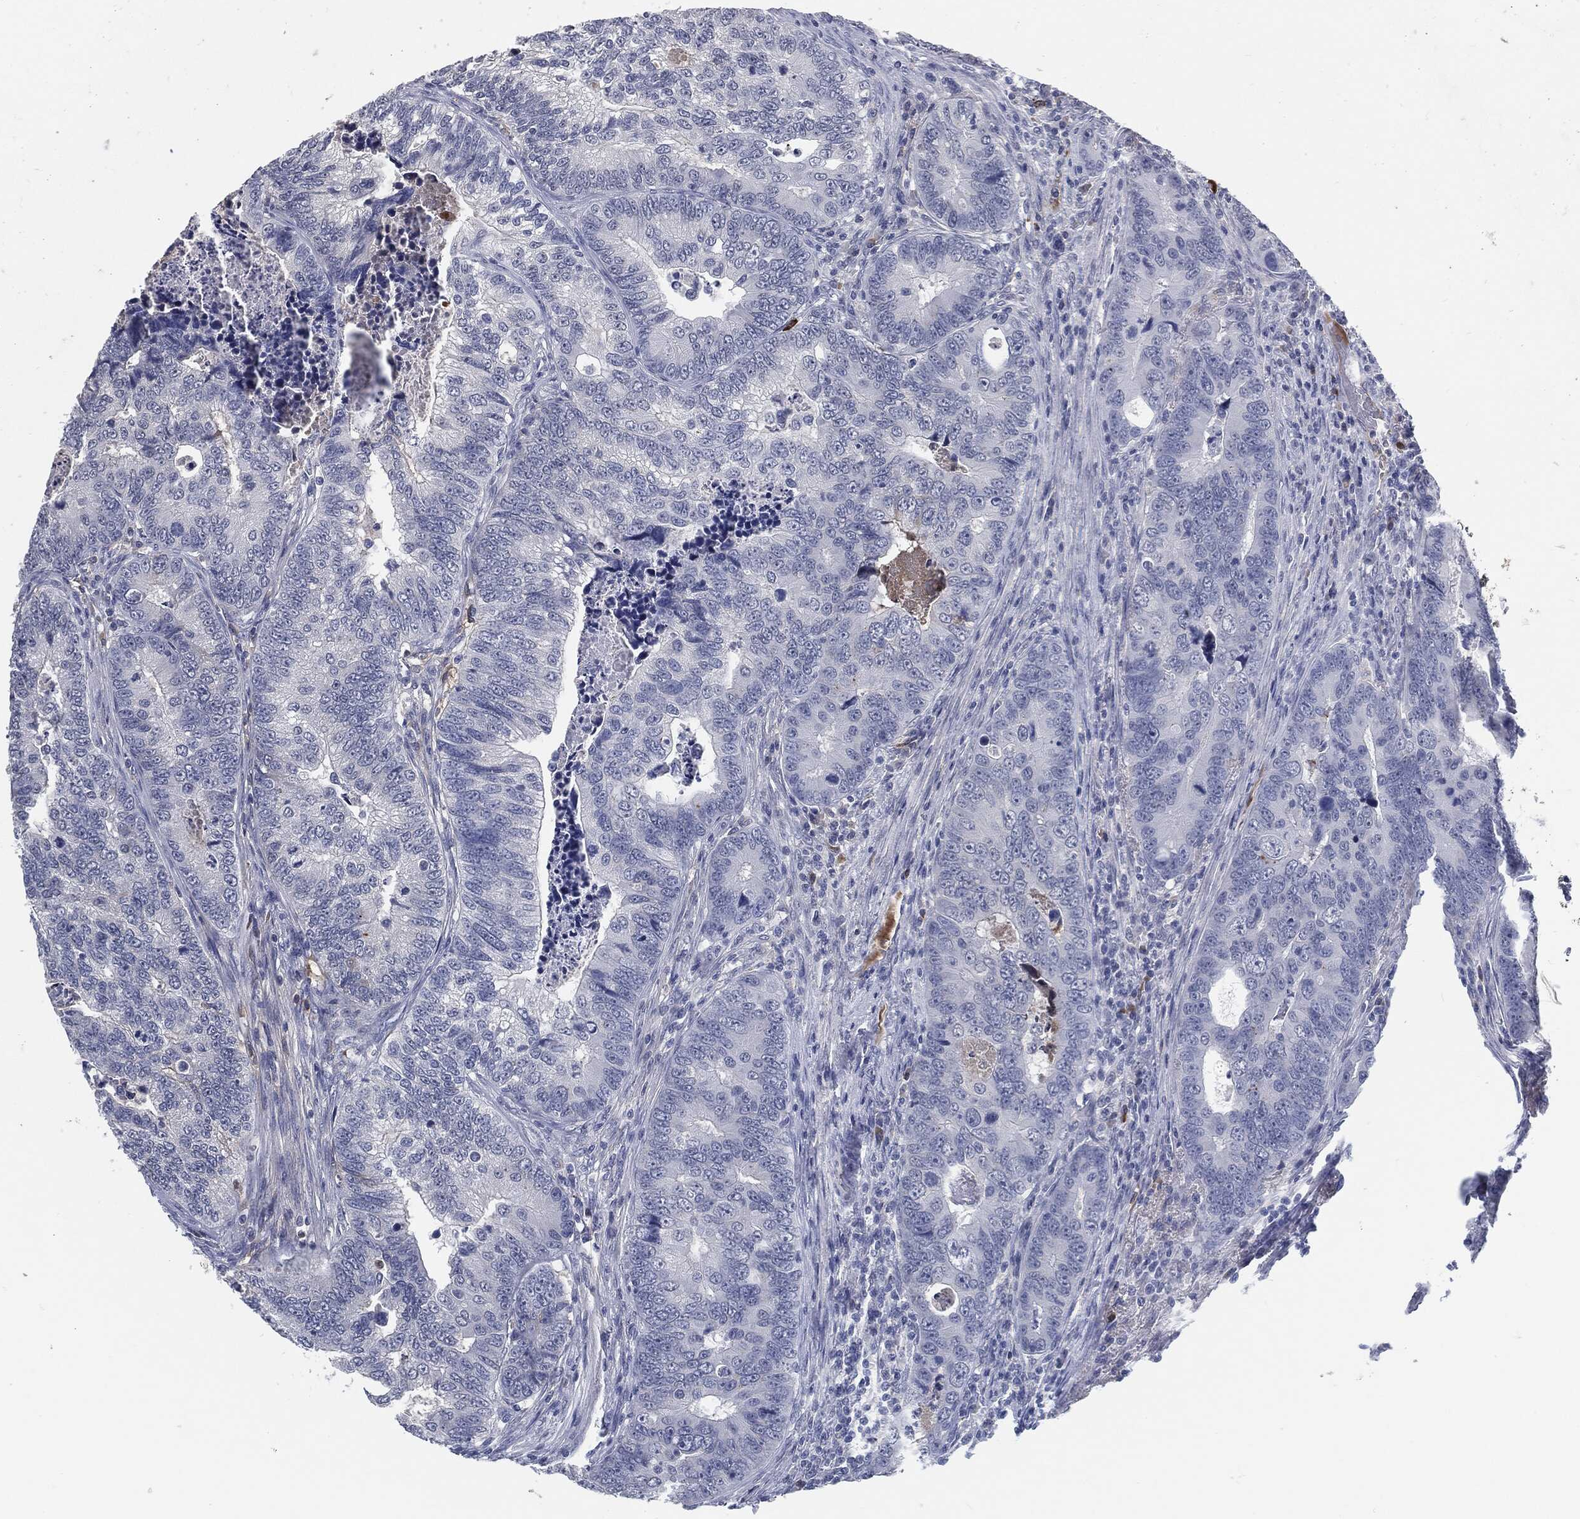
{"staining": {"intensity": "negative", "quantity": "none", "location": "none"}, "tissue": "colorectal cancer", "cell_type": "Tumor cells", "image_type": "cancer", "snomed": [{"axis": "morphology", "description": "Adenocarcinoma, NOS"}, {"axis": "topography", "description": "Colon"}], "caption": "Immunohistochemical staining of human colorectal cancer (adenocarcinoma) exhibits no significant positivity in tumor cells.", "gene": "MST1", "patient": {"sex": "female", "age": 72}}